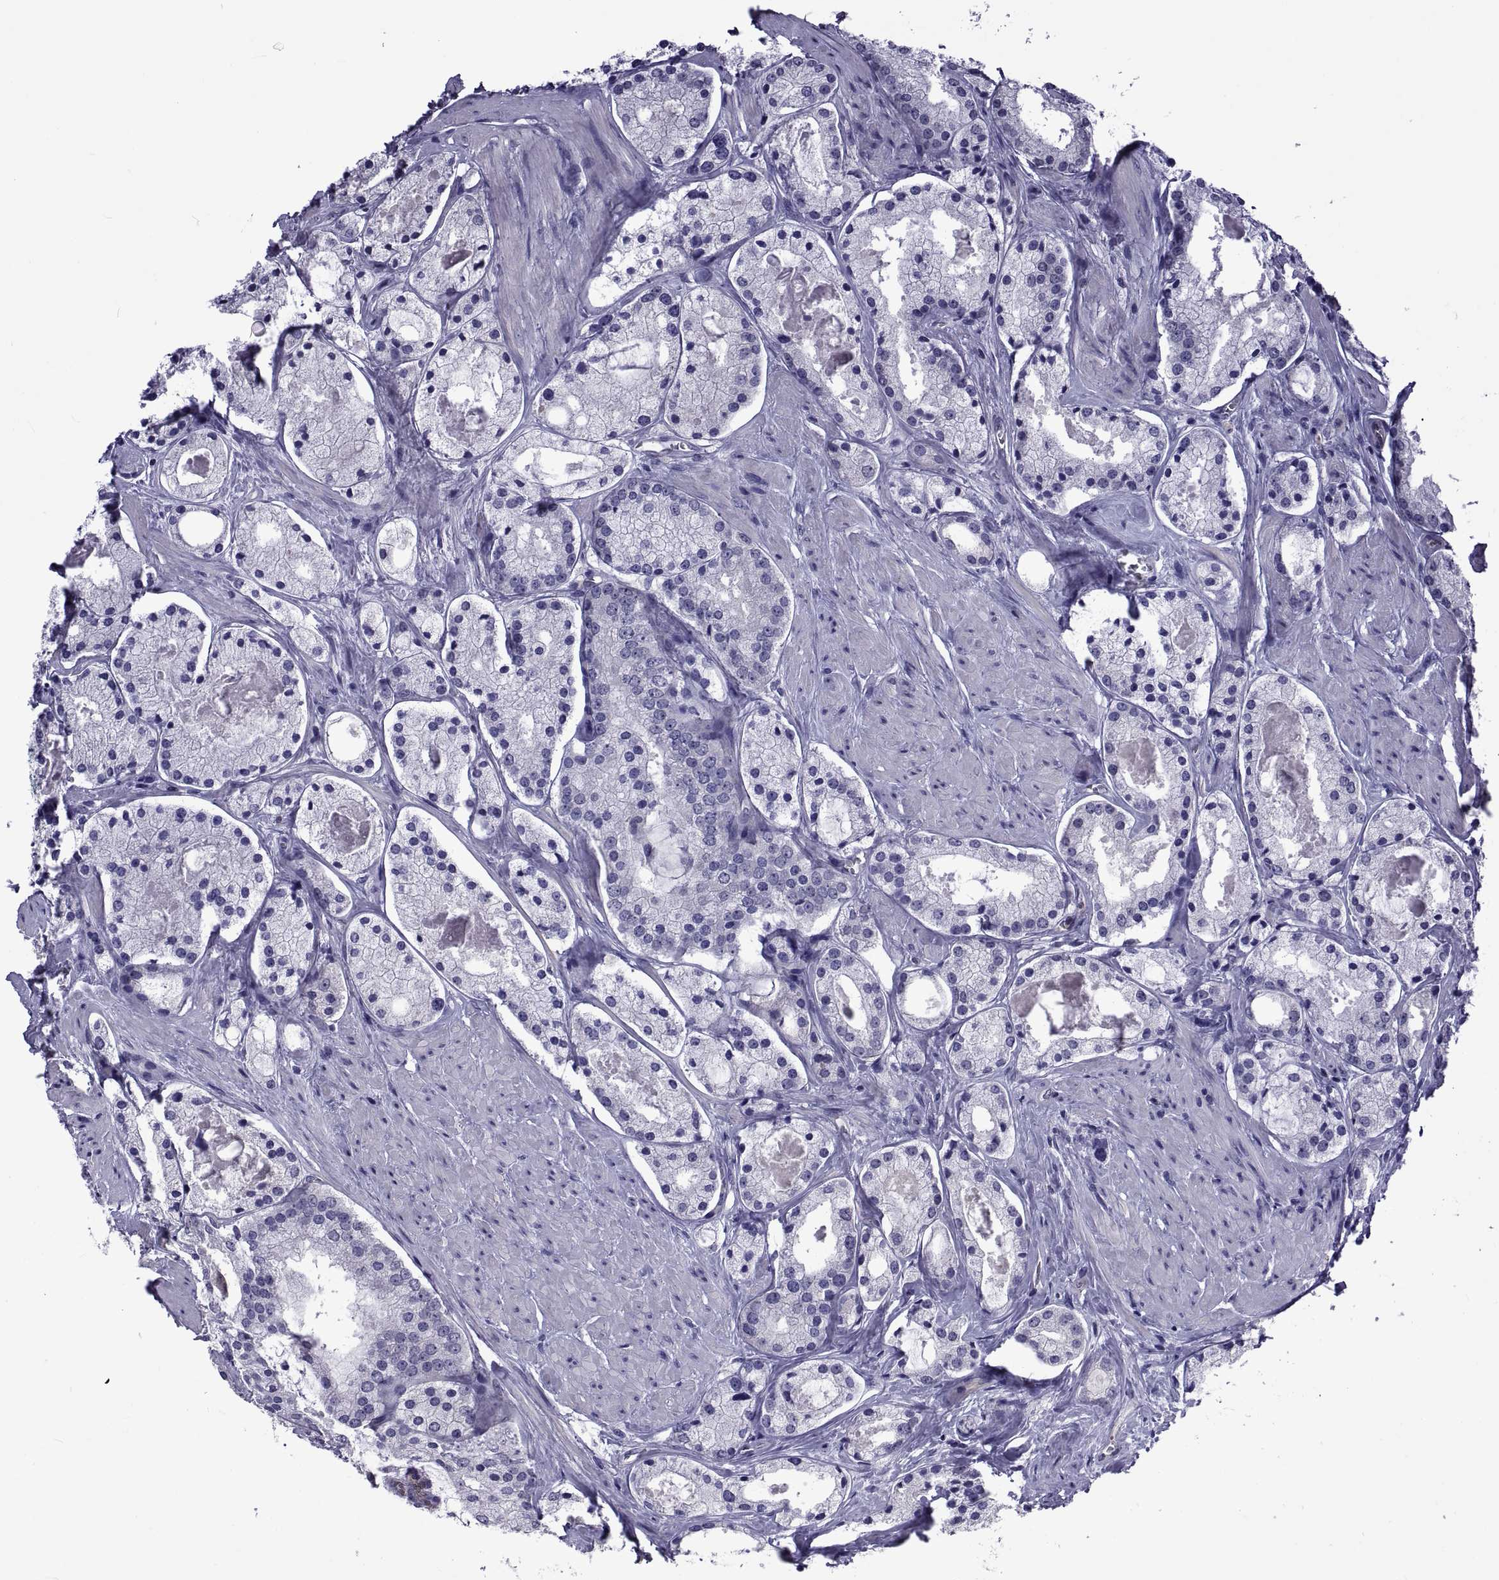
{"staining": {"intensity": "negative", "quantity": "none", "location": "none"}, "tissue": "prostate cancer", "cell_type": "Tumor cells", "image_type": "cancer", "snomed": [{"axis": "morphology", "description": "Adenocarcinoma, NOS"}, {"axis": "morphology", "description": "Adenocarcinoma, High grade"}, {"axis": "topography", "description": "Prostate"}], "caption": "Protein analysis of prostate adenocarcinoma demonstrates no significant expression in tumor cells.", "gene": "LCN9", "patient": {"sex": "male", "age": 64}}